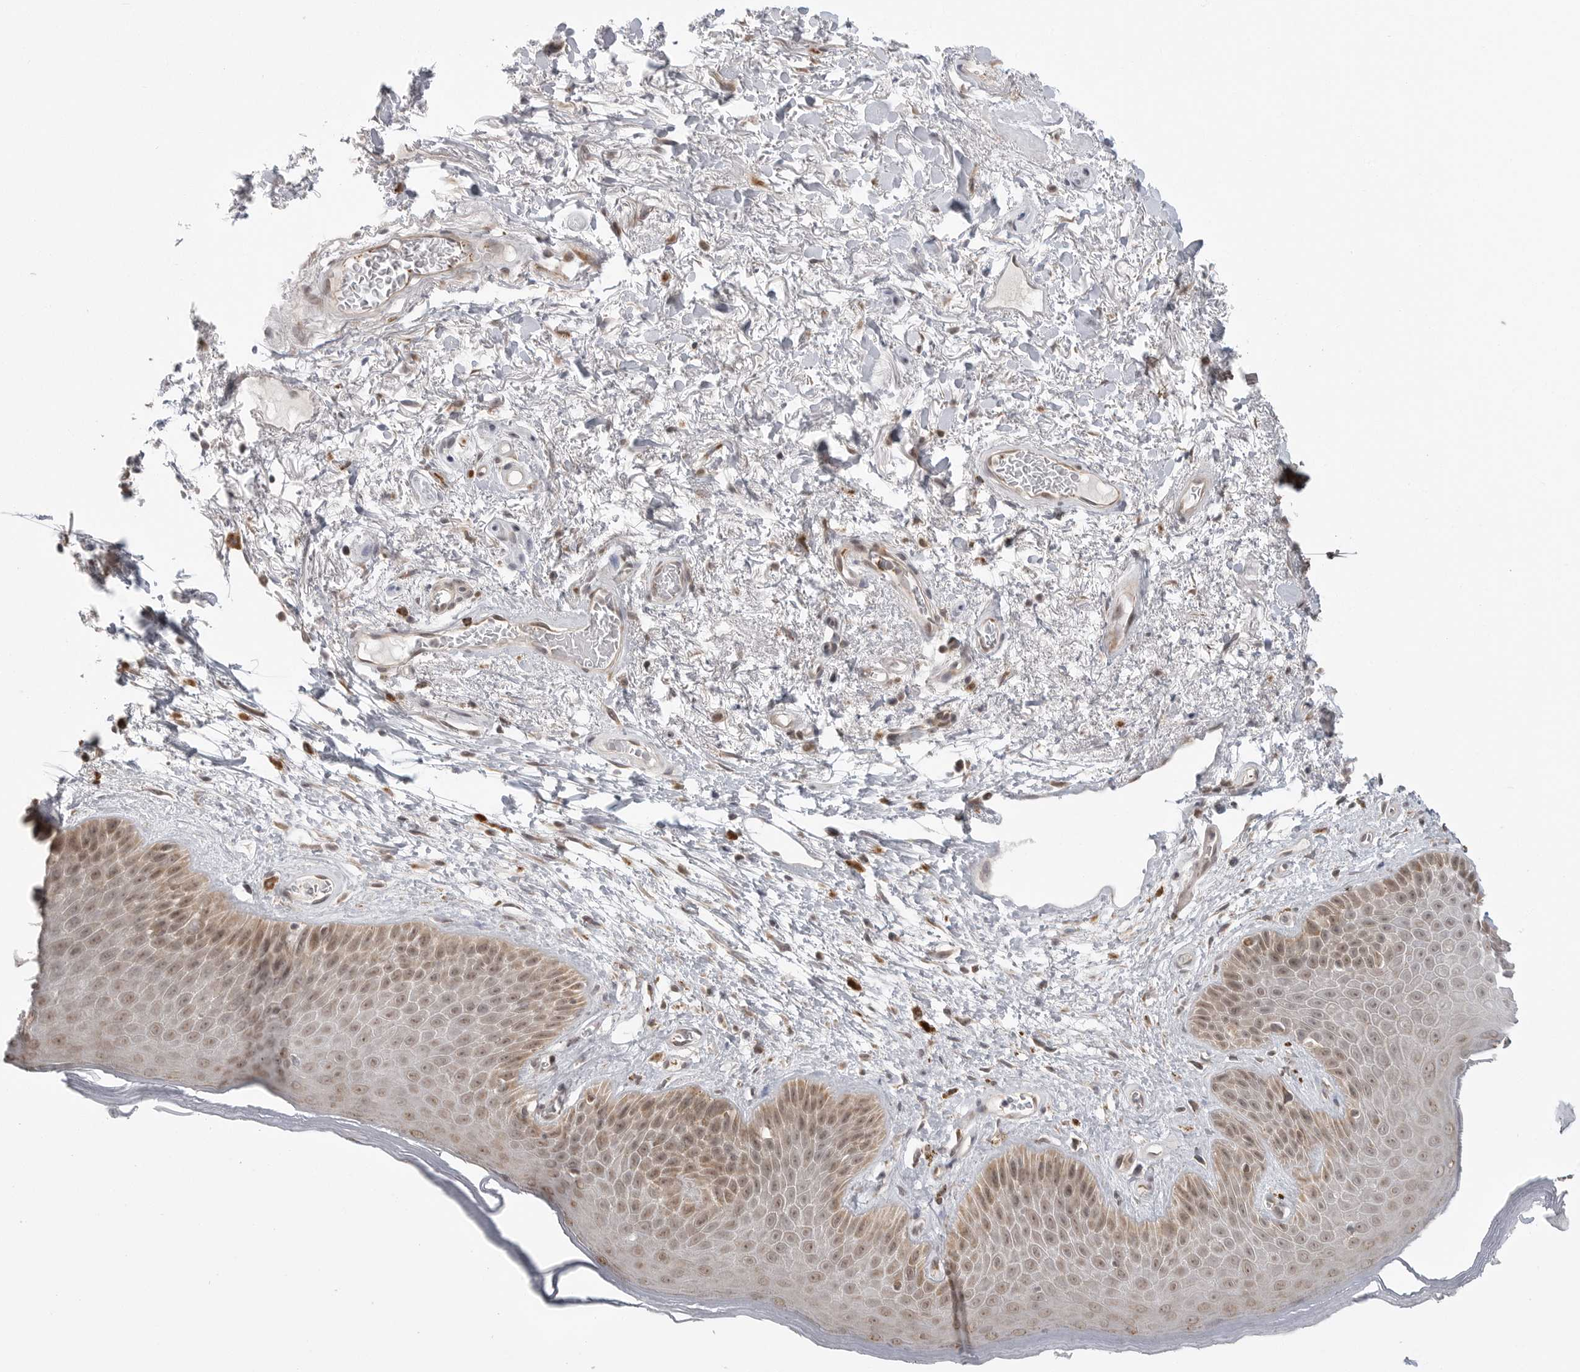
{"staining": {"intensity": "weak", "quantity": "25%-75%", "location": "nuclear"}, "tissue": "skin", "cell_type": "Epidermal cells", "image_type": "normal", "snomed": [{"axis": "morphology", "description": "Normal tissue, NOS"}, {"axis": "topography", "description": "Anal"}], "caption": "Weak nuclear expression for a protein is identified in approximately 25%-75% of epidermal cells of unremarkable skin using immunohistochemistry.", "gene": "KALRN", "patient": {"sex": "male", "age": 74}}